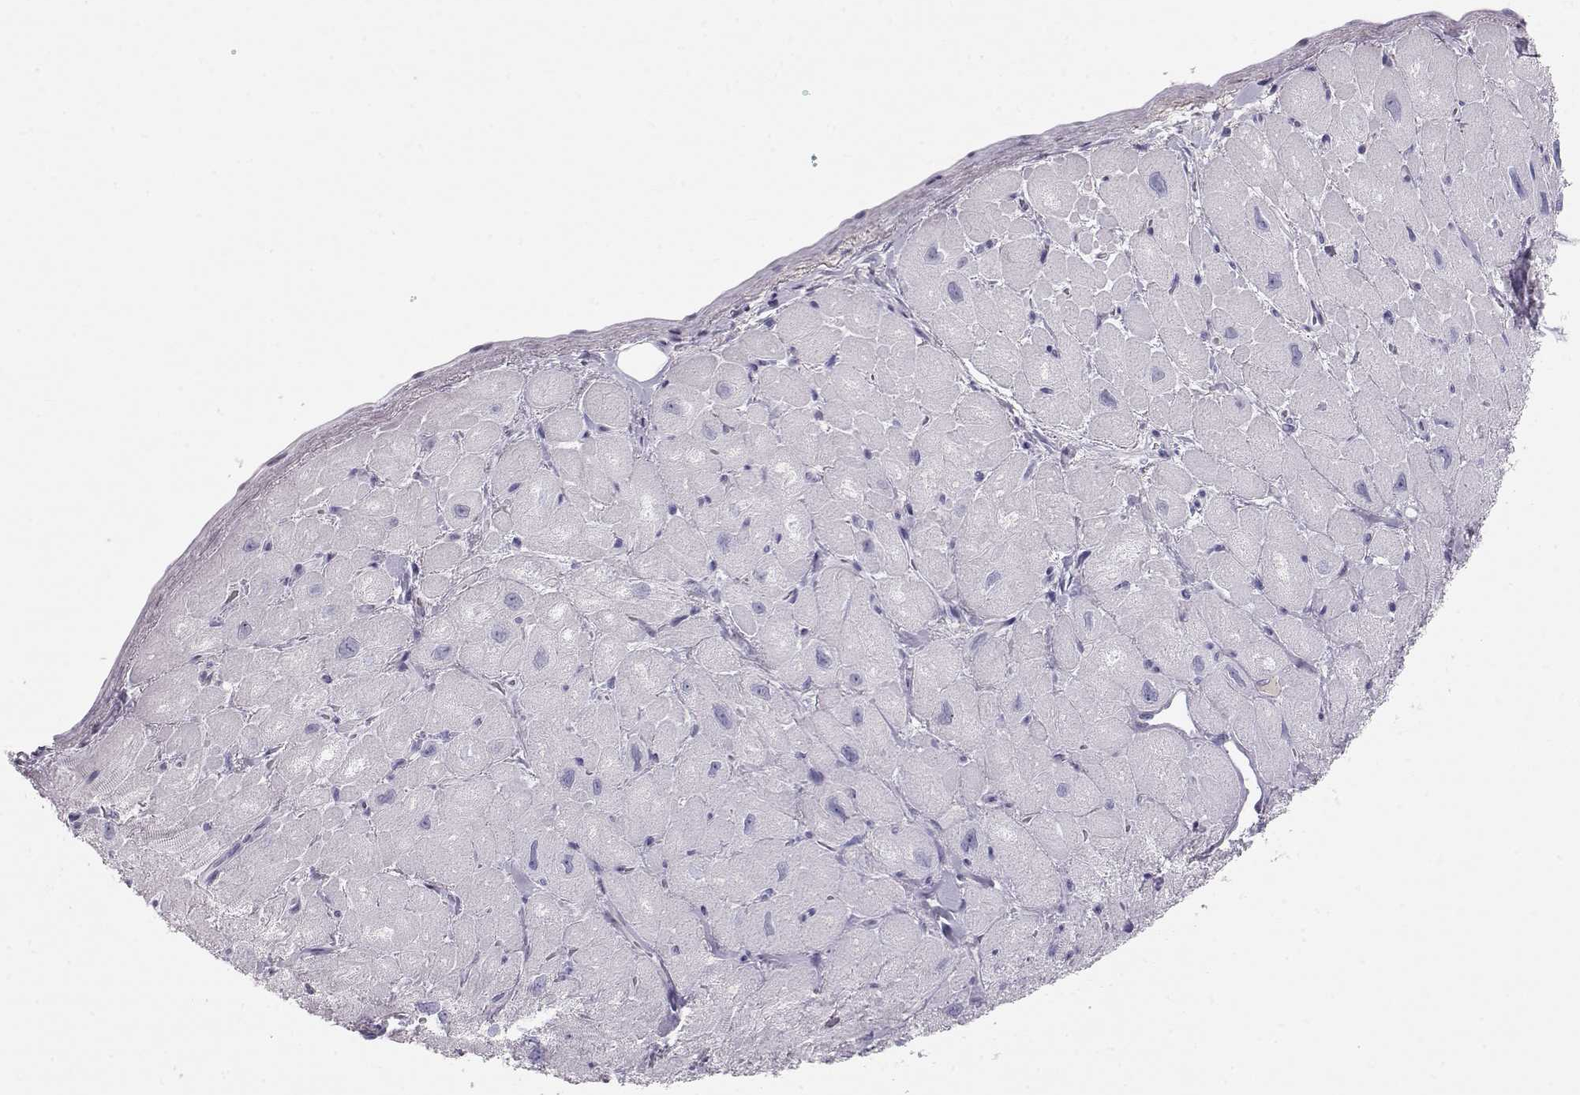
{"staining": {"intensity": "negative", "quantity": "none", "location": "none"}, "tissue": "heart muscle", "cell_type": "Cardiomyocytes", "image_type": "normal", "snomed": [{"axis": "morphology", "description": "Normal tissue, NOS"}, {"axis": "topography", "description": "Heart"}], "caption": "The histopathology image displays no significant expression in cardiomyocytes of heart muscle. The staining is performed using DAB (3,3'-diaminobenzidine) brown chromogen with nuclei counter-stained in using hematoxylin.", "gene": "GPR26", "patient": {"sex": "male", "age": 60}}